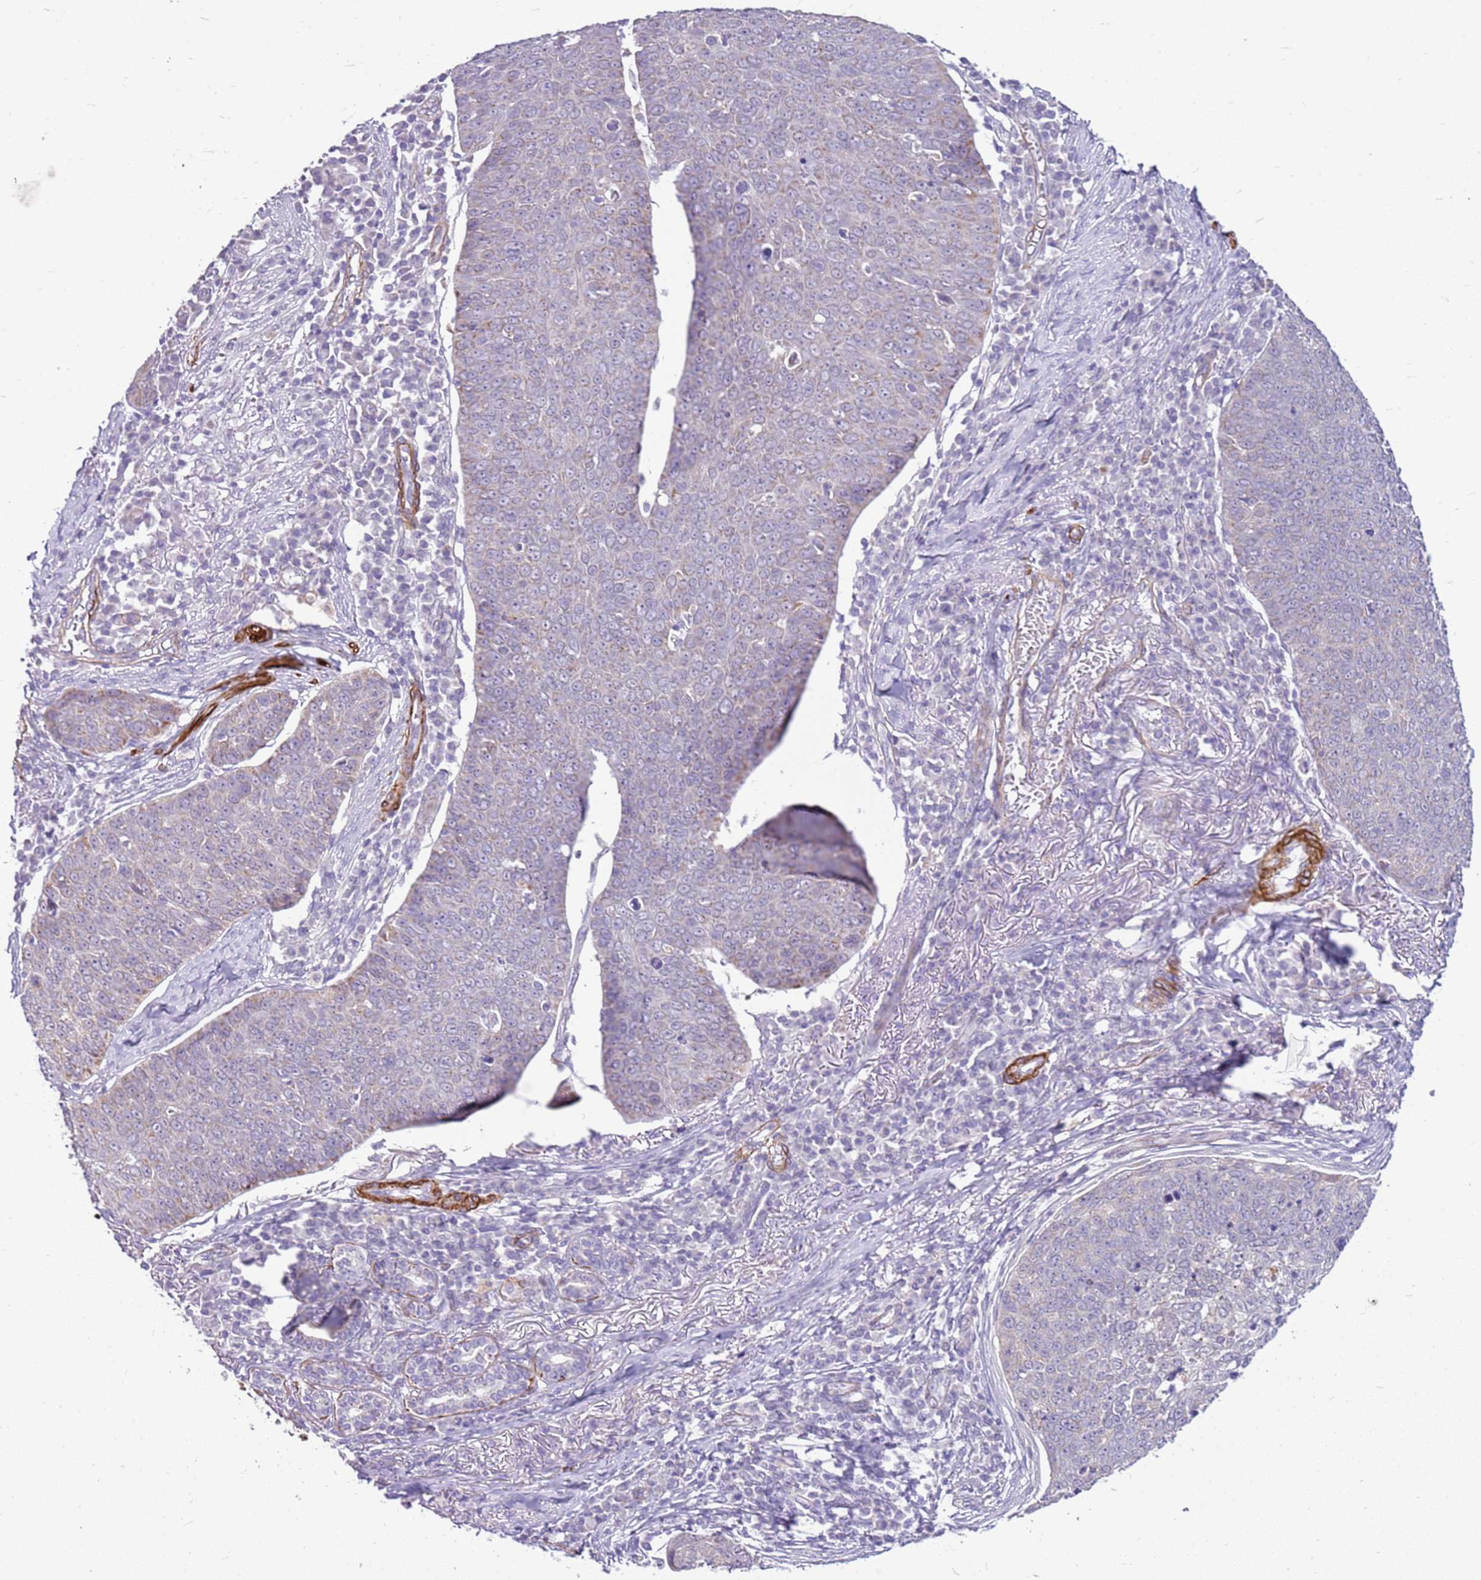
{"staining": {"intensity": "weak", "quantity": "<25%", "location": "cytoplasmic/membranous"}, "tissue": "skin cancer", "cell_type": "Tumor cells", "image_type": "cancer", "snomed": [{"axis": "morphology", "description": "Squamous cell carcinoma, NOS"}, {"axis": "topography", "description": "Skin"}], "caption": "High power microscopy histopathology image of an immunohistochemistry photomicrograph of skin cancer (squamous cell carcinoma), revealing no significant staining in tumor cells.", "gene": "SMIM4", "patient": {"sex": "male", "age": 71}}